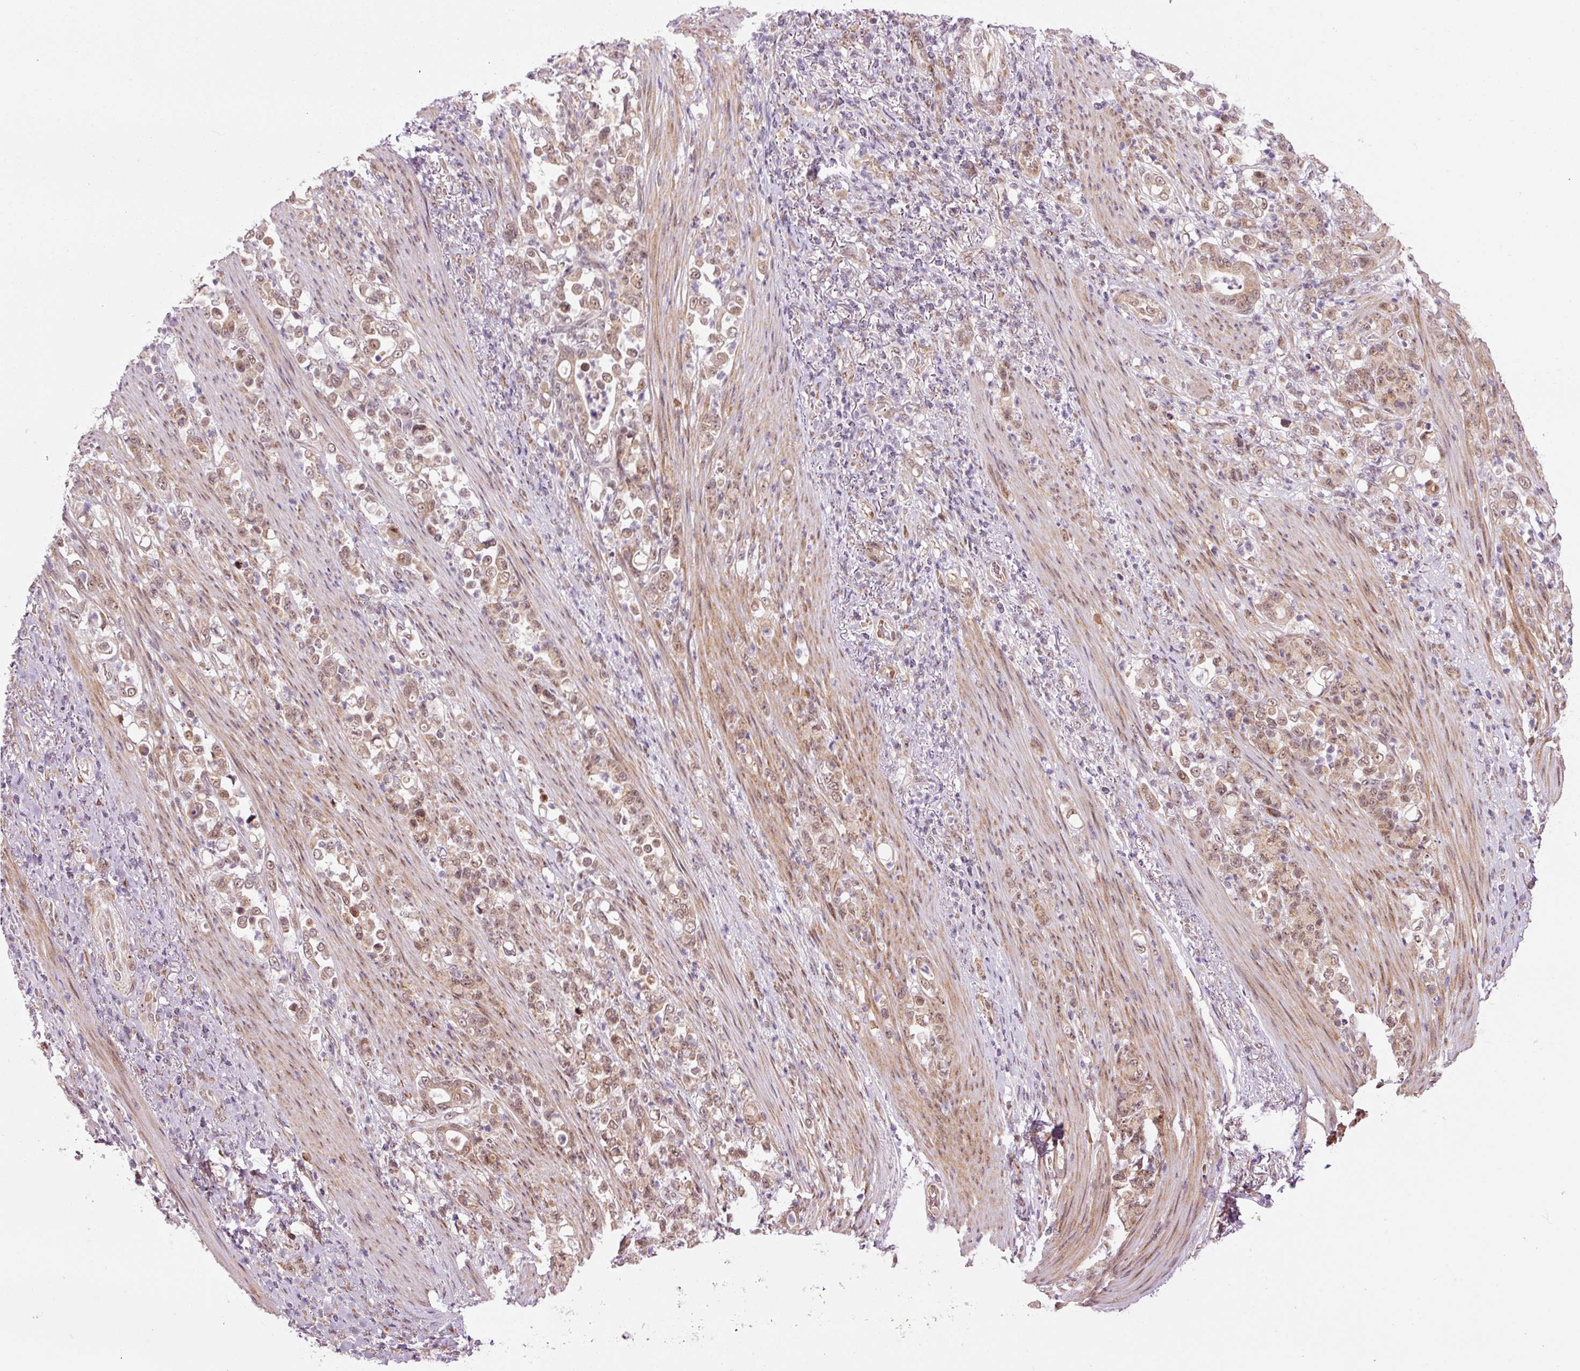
{"staining": {"intensity": "weak", "quantity": ">75%", "location": "nuclear"}, "tissue": "stomach cancer", "cell_type": "Tumor cells", "image_type": "cancer", "snomed": [{"axis": "morphology", "description": "Normal tissue, NOS"}, {"axis": "morphology", "description": "Adenocarcinoma, NOS"}, {"axis": "topography", "description": "Stomach"}], "caption": "Human stomach cancer stained for a protein (brown) shows weak nuclear positive expression in about >75% of tumor cells.", "gene": "ANKRD20A1", "patient": {"sex": "female", "age": 79}}